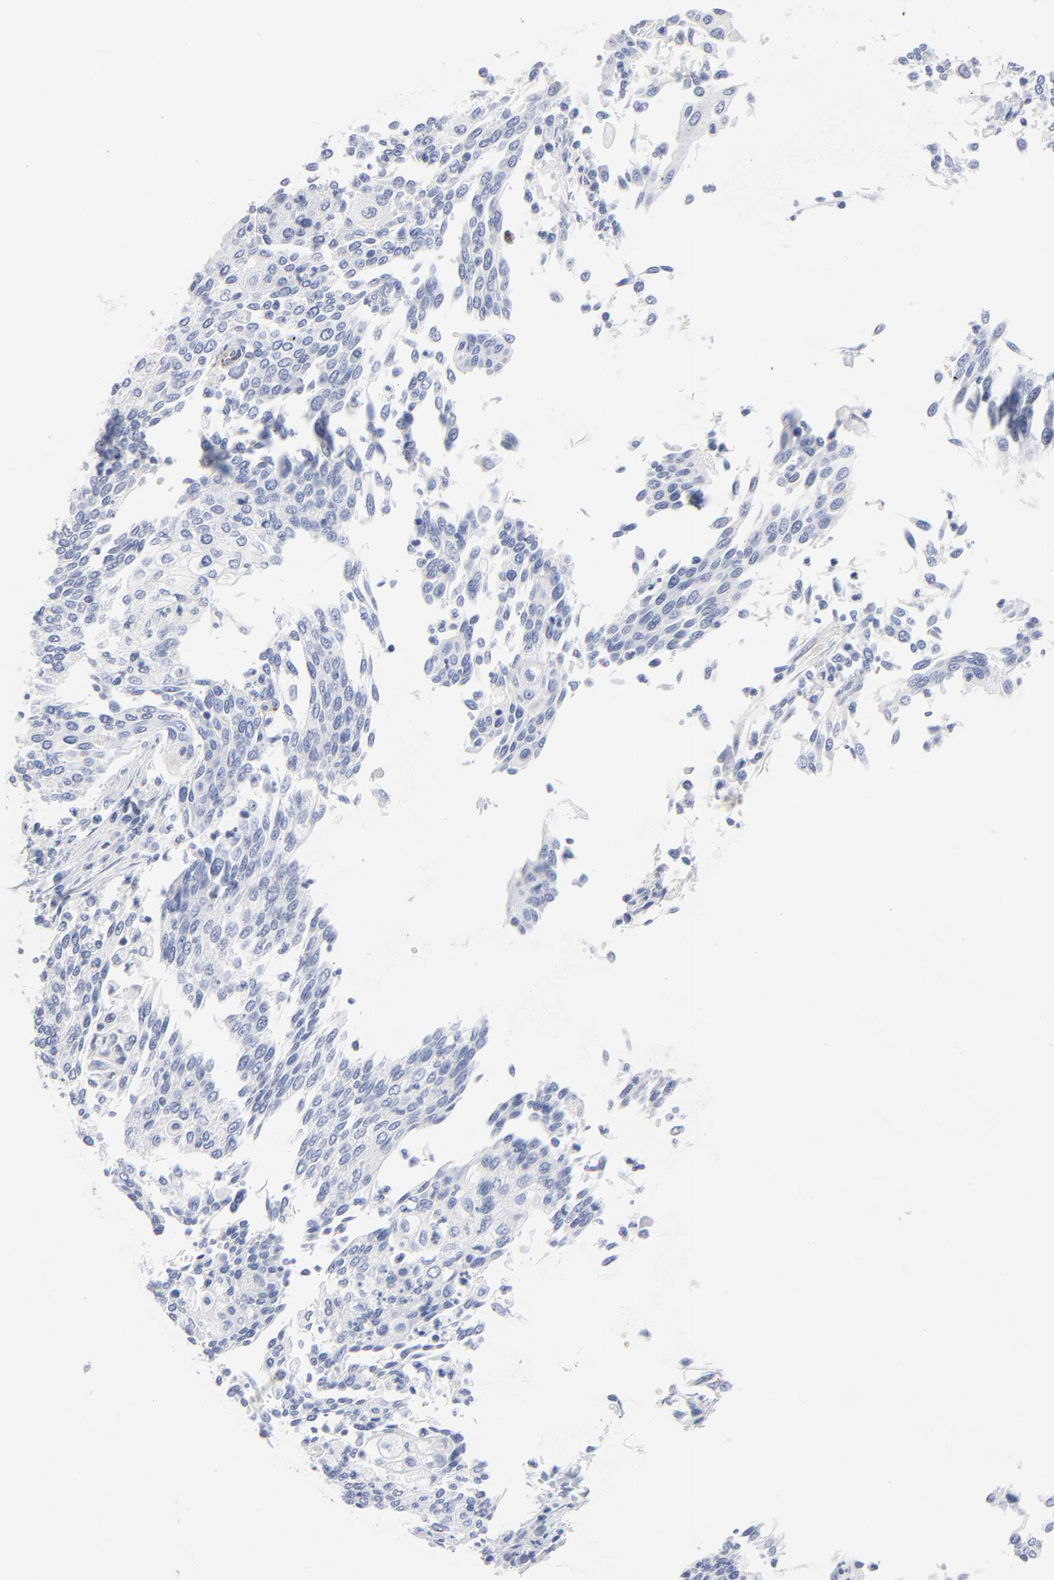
{"staining": {"intensity": "negative", "quantity": "none", "location": "none"}, "tissue": "cervical cancer", "cell_type": "Tumor cells", "image_type": "cancer", "snomed": [{"axis": "morphology", "description": "Squamous cell carcinoma, NOS"}, {"axis": "topography", "description": "Cervix"}], "caption": "IHC photomicrograph of neoplastic tissue: human cervical squamous cell carcinoma stained with DAB demonstrates no significant protein staining in tumor cells.", "gene": "AGTR1", "patient": {"sex": "female", "age": 40}}